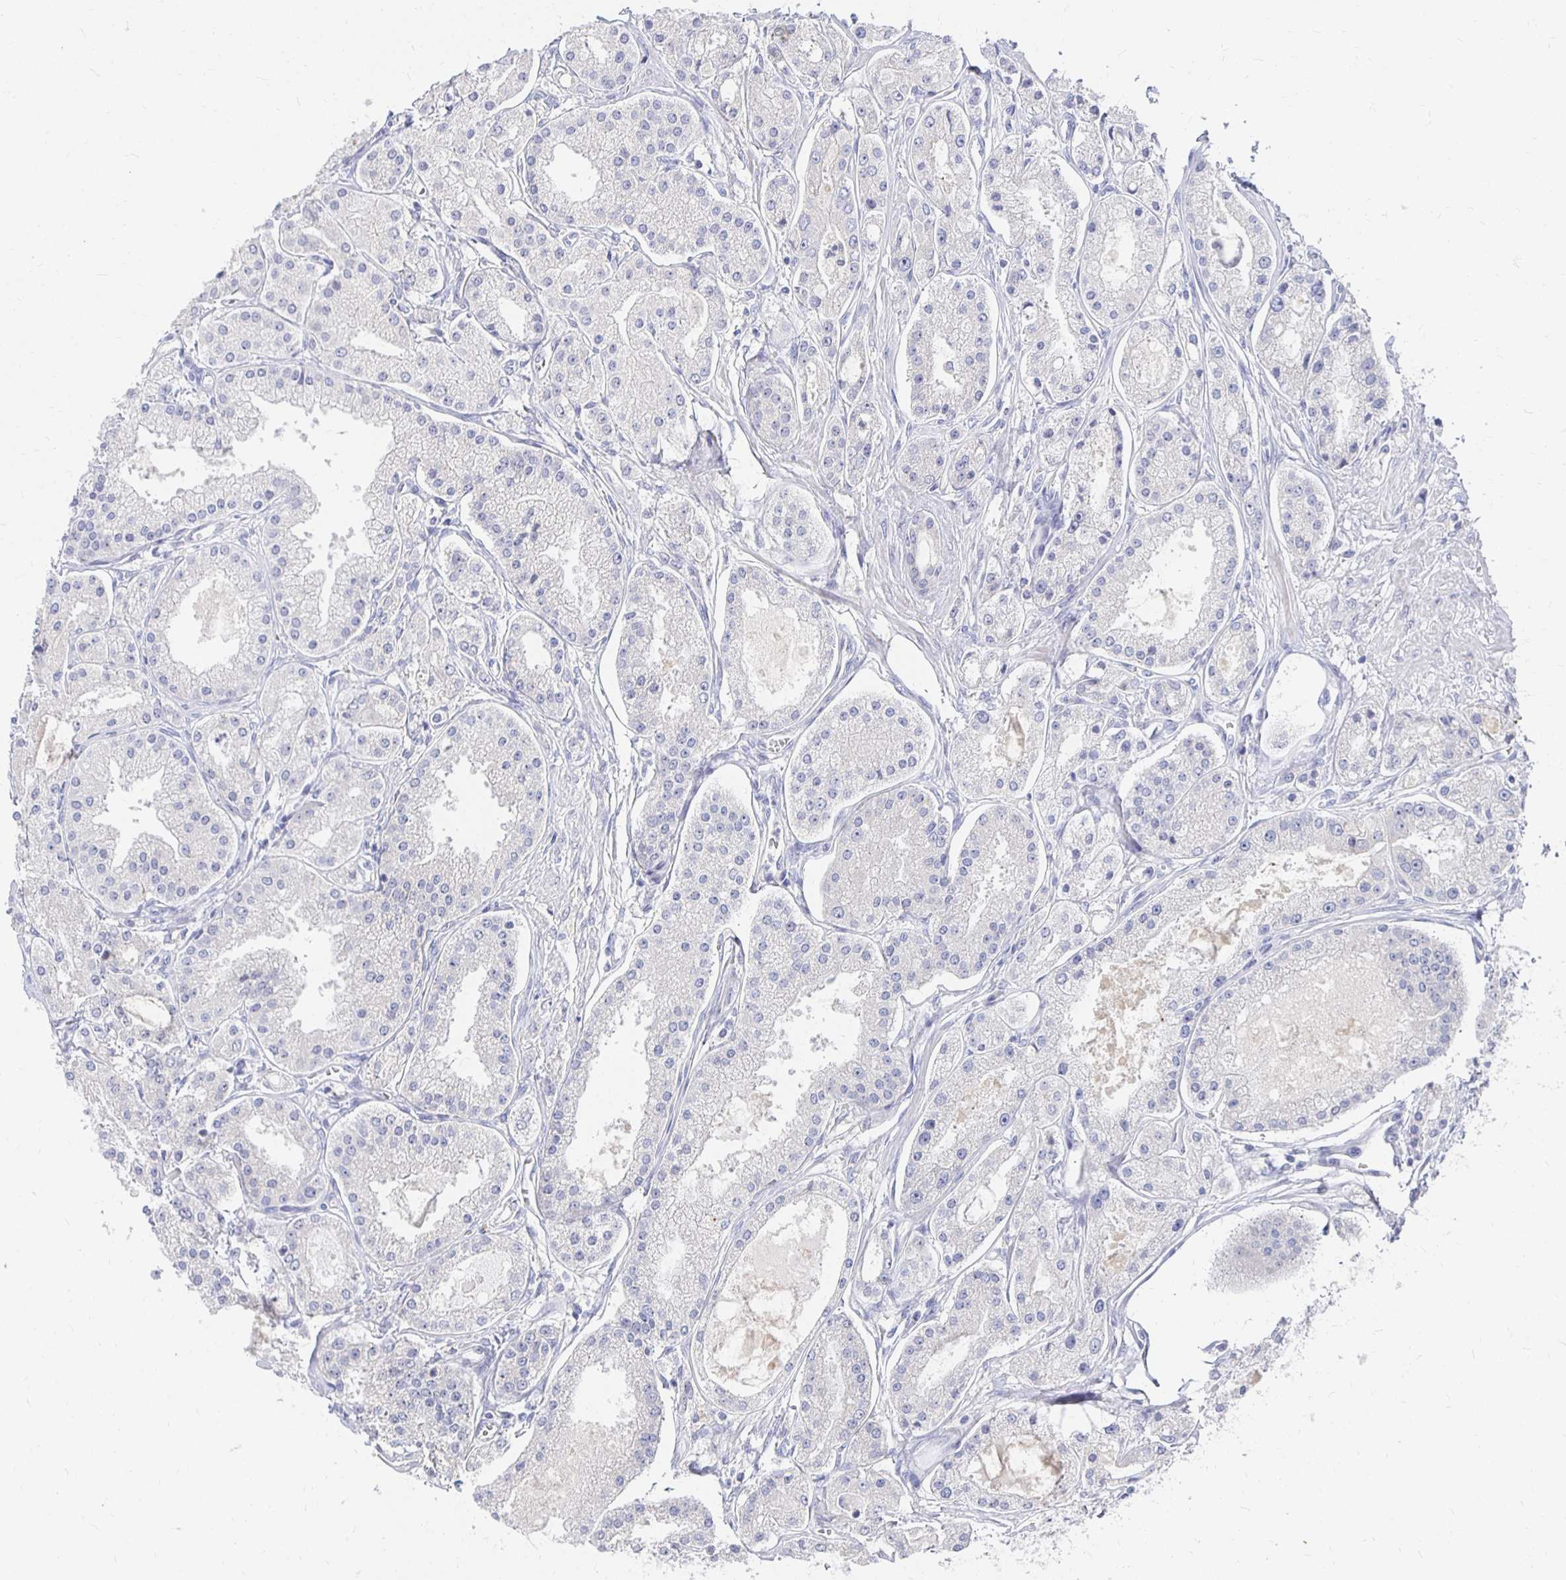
{"staining": {"intensity": "negative", "quantity": "none", "location": "none"}, "tissue": "prostate cancer", "cell_type": "Tumor cells", "image_type": "cancer", "snomed": [{"axis": "morphology", "description": "Adenocarcinoma, High grade"}, {"axis": "topography", "description": "Prostate"}], "caption": "This photomicrograph is of high-grade adenocarcinoma (prostate) stained with immunohistochemistry (IHC) to label a protein in brown with the nuclei are counter-stained blue. There is no staining in tumor cells.", "gene": "FKRP", "patient": {"sex": "male", "age": 66}}